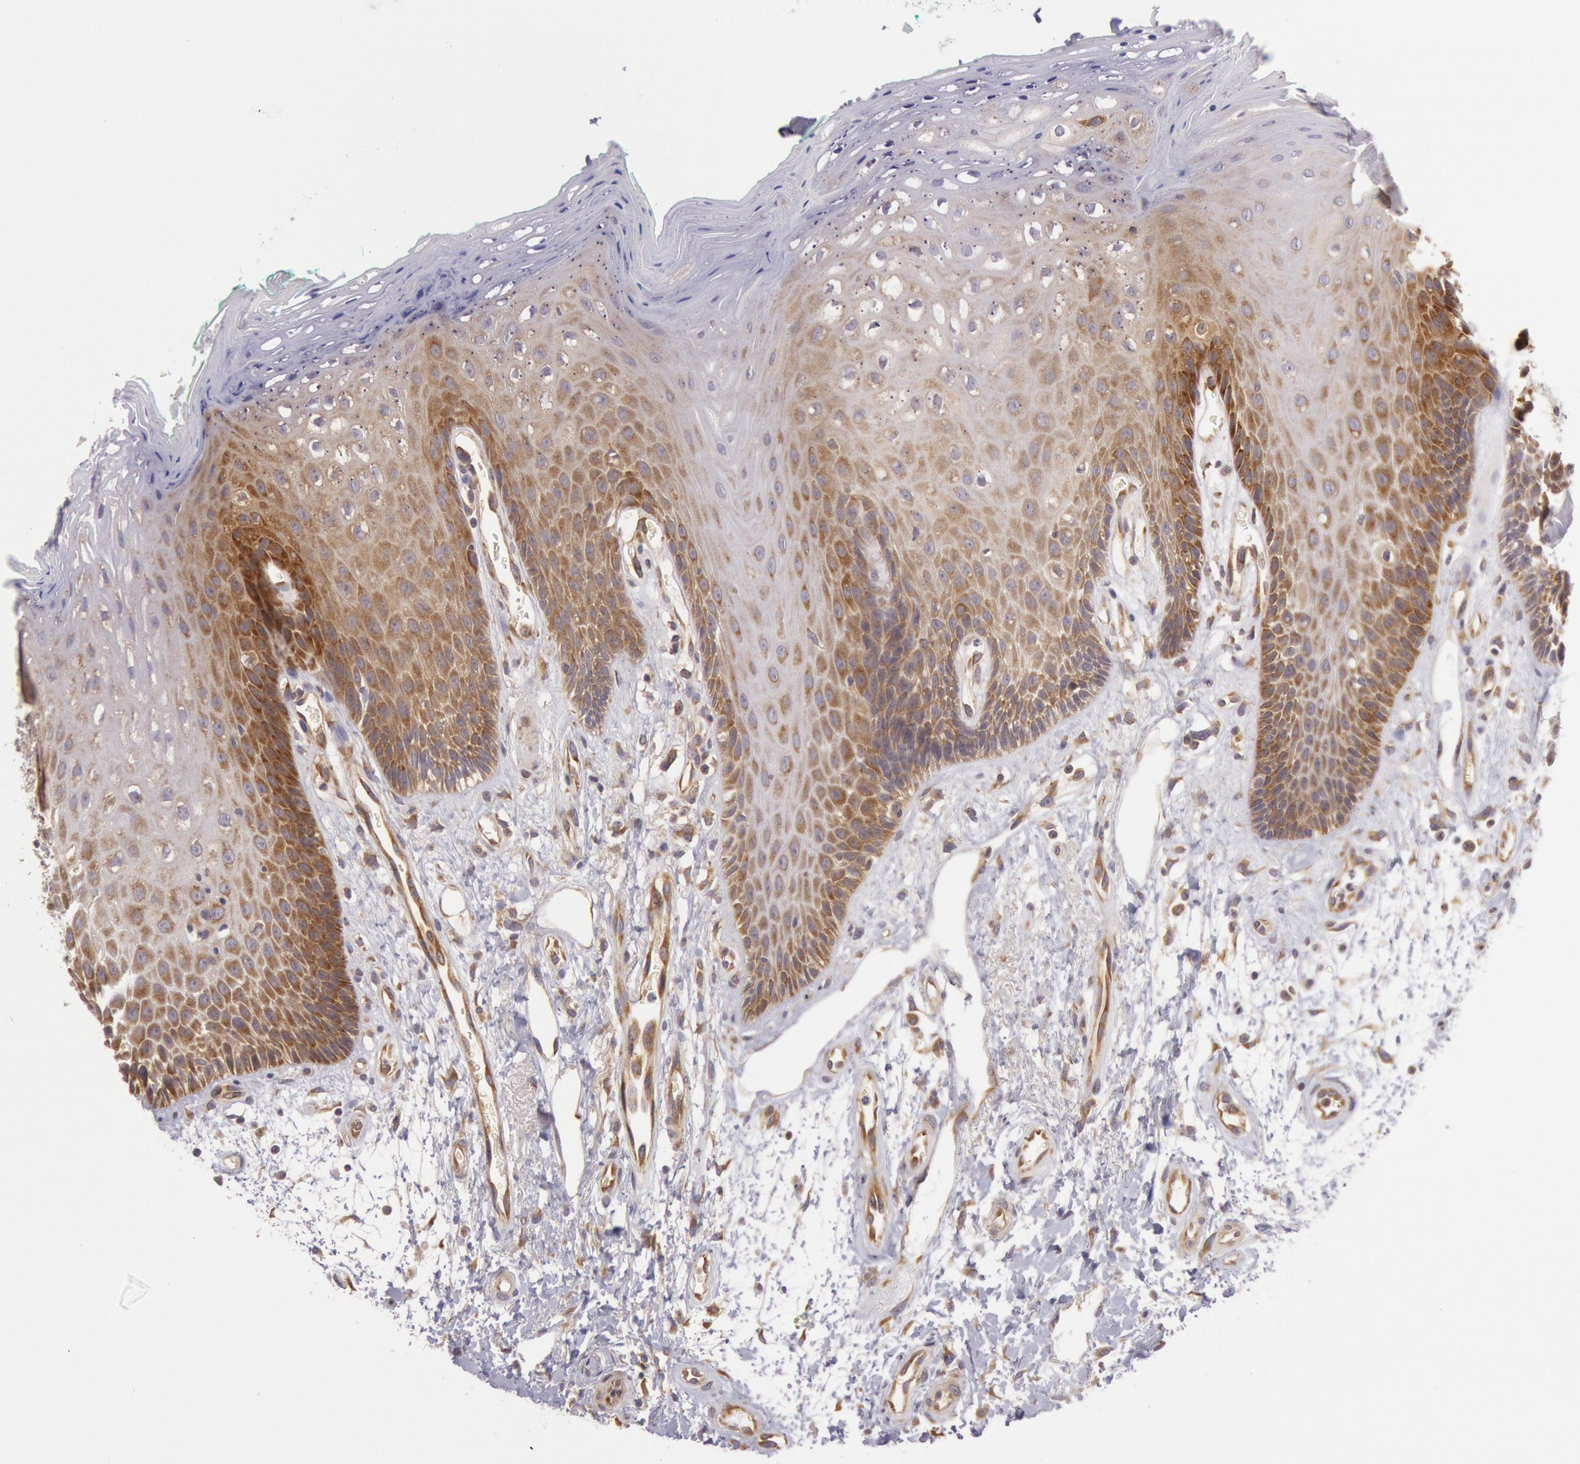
{"staining": {"intensity": "moderate", "quantity": ">75%", "location": "cytoplasmic/membranous"}, "tissue": "oral mucosa", "cell_type": "Squamous epithelial cells", "image_type": "normal", "snomed": [{"axis": "morphology", "description": "Normal tissue, NOS"}, {"axis": "morphology", "description": "Squamous cell carcinoma, NOS"}, {"axis": "topography", "description": "Skeletal muscle"}, {"axis": "topography", "description": "Oral tissue"}, {"axis": "topography", "description": "Head-Neck"}], "caption": "Immunohistochemical staining of normal human oral mucosa reveals moderate cytoplasmic/membranous protein expression in about >75% of squamous epithelial cells. The protein is shown in brown color, while the nuclei are stained blue.", "gene": "CHUK", "patient": {"sex": "female", "age": 84}}